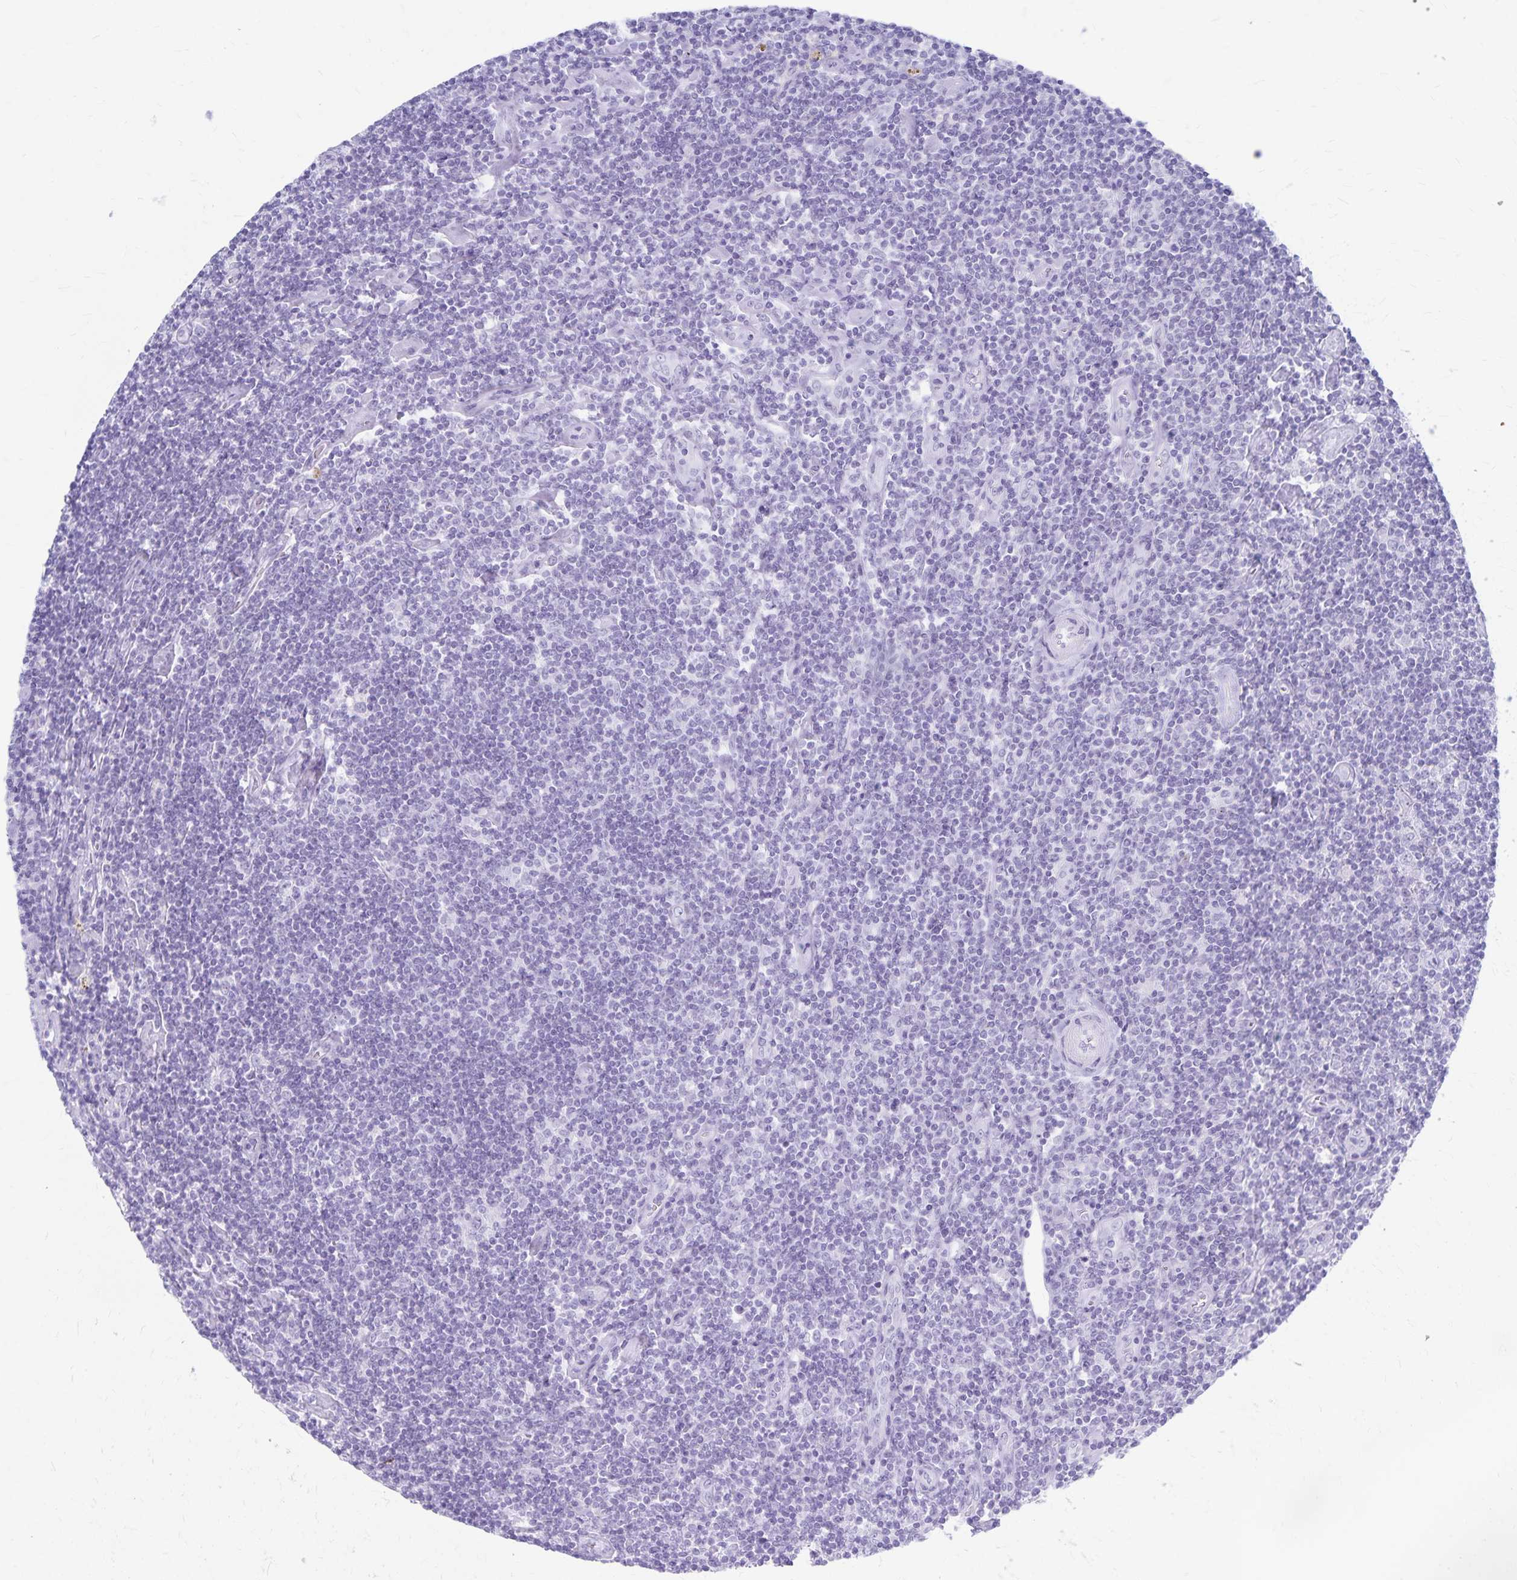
{"staining": {"intensity": "negative", "quantity": "none", "location": "none"}, "tissue": "lymphoma", "cell_type": "Tumor cells", "image_type": "cancer", "snomed": [{"axis": "morphology", "description": "Hodgkin's disease, NOS"}, {"axis": "topography", "description": "Lymph node"}], "caption": "The micrograph demonstrates no significant expression in tumor cells of Hodgkin's disease.", "gene": "GPBAR1", "patient": {"sex": "male", "age": 40}}